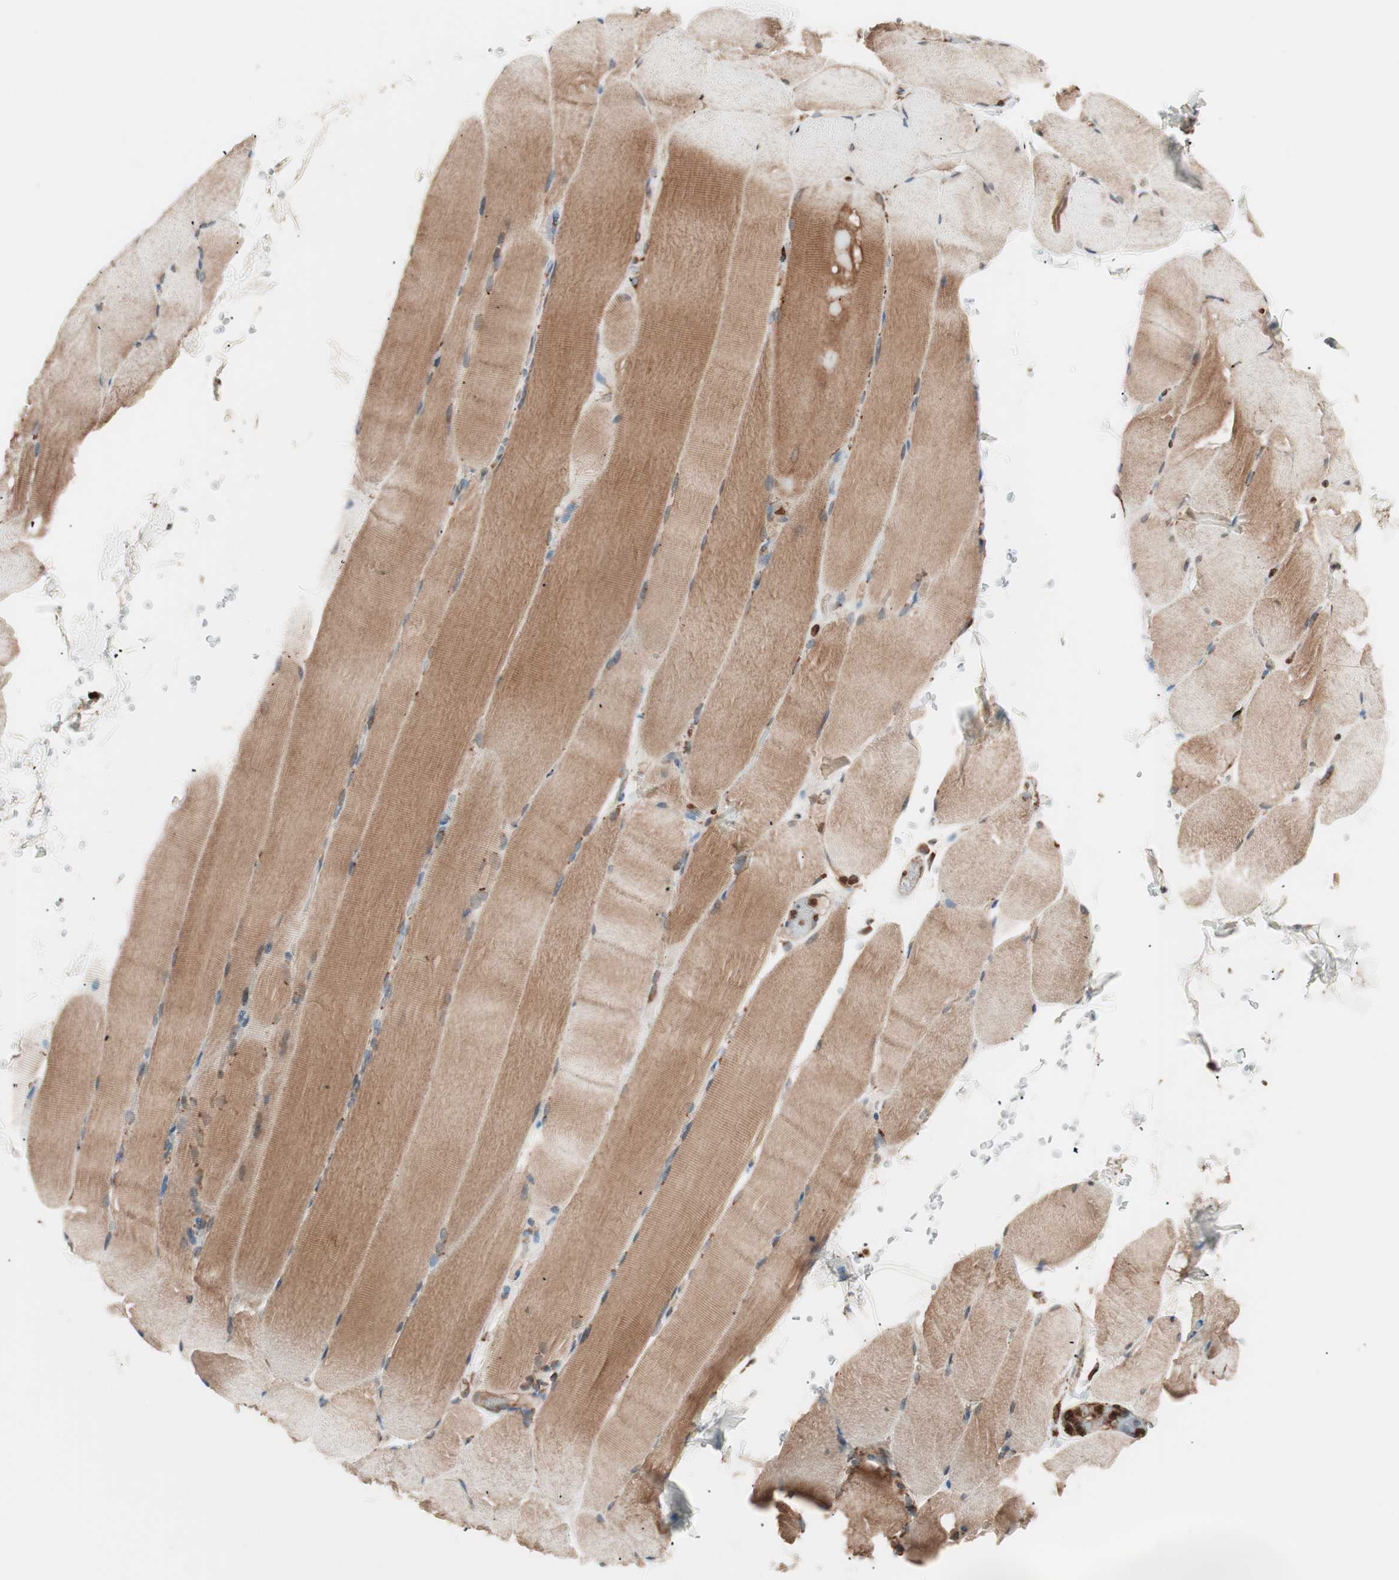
{"staining": {"intensity": "moderate", "quantity": ">75%", "location": "cytoplasmic/membranous"}, "tissue": "skeletal muscle", "cell_type": "Myocytes", "image_type": "normal", "snomed": [{"axis": "morphology", "description": "Normal tissue, NOS"}, {"axis": "topography", "description": "Skeletal muscle"}, {"axis": "topography", "description": "Parathyroid gland"}], "caption": "The histopathology image displays a brown stain indicating the presence of a protein in the cytoplasmic/membranous of myocytes in skeletal muscle.", "gene": "VEGFA", "patient": {"sex": "female", "age": 37}}